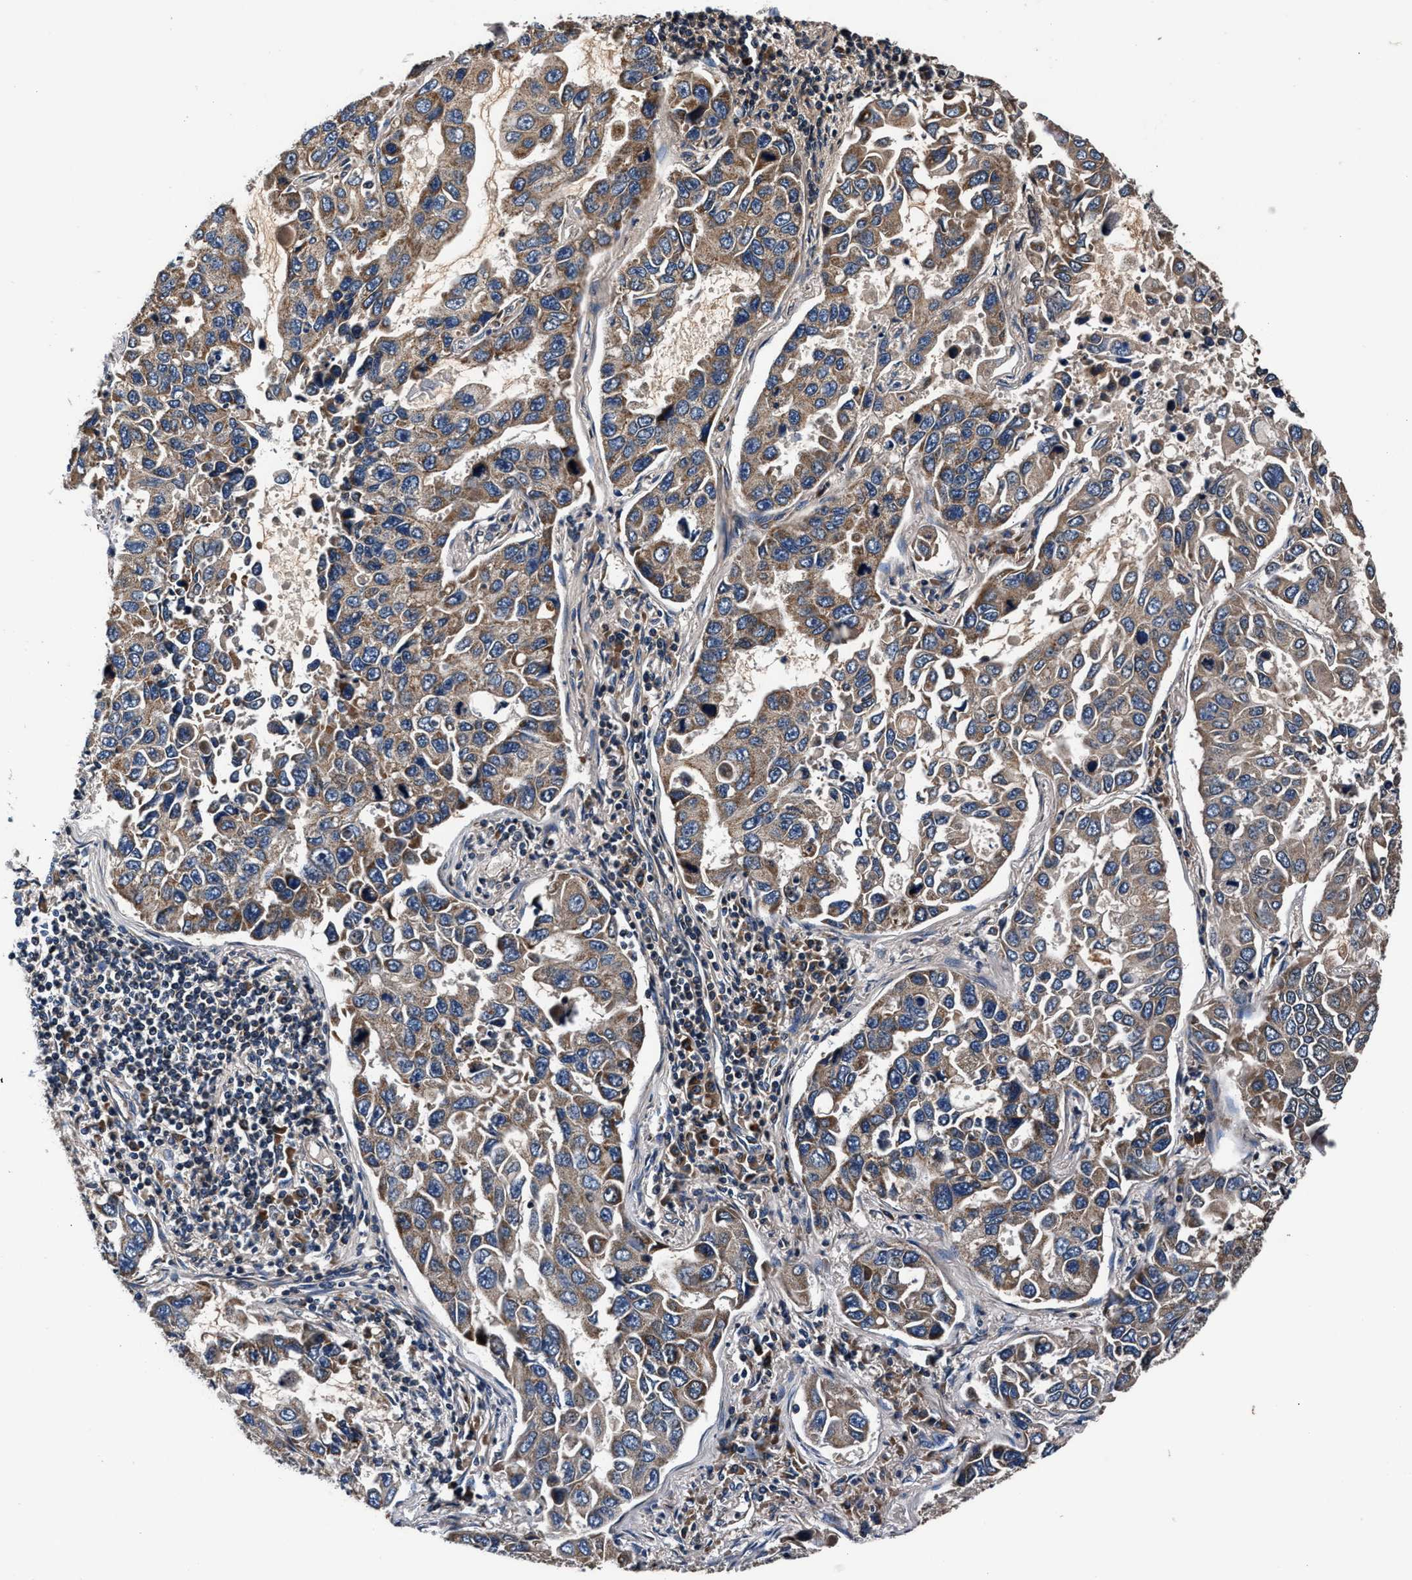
{"staining": {"intensity": "moderate", "quantity": ">75%", "location": "cytoplasmic/membranous"}, "tissue": "lung cancer", "cell_type": "Tumor cells", "image_type": "cancer", "snomed": [{"axis": "morphology", "description": "Adenocarcinoma, NOS"}, {"axis": "topography", "description": "Lung"}], "caption": "Protein staining by immunohistochemistry (IHC) demonstrates moderate cytoplasmic/membranous staining in about >75% of tumor cells in lung cancer (adenocarcinoma). Nuclei are stained in blue.", "gene": "IMMT", "patient": {"sex": "male", "age": 64}}